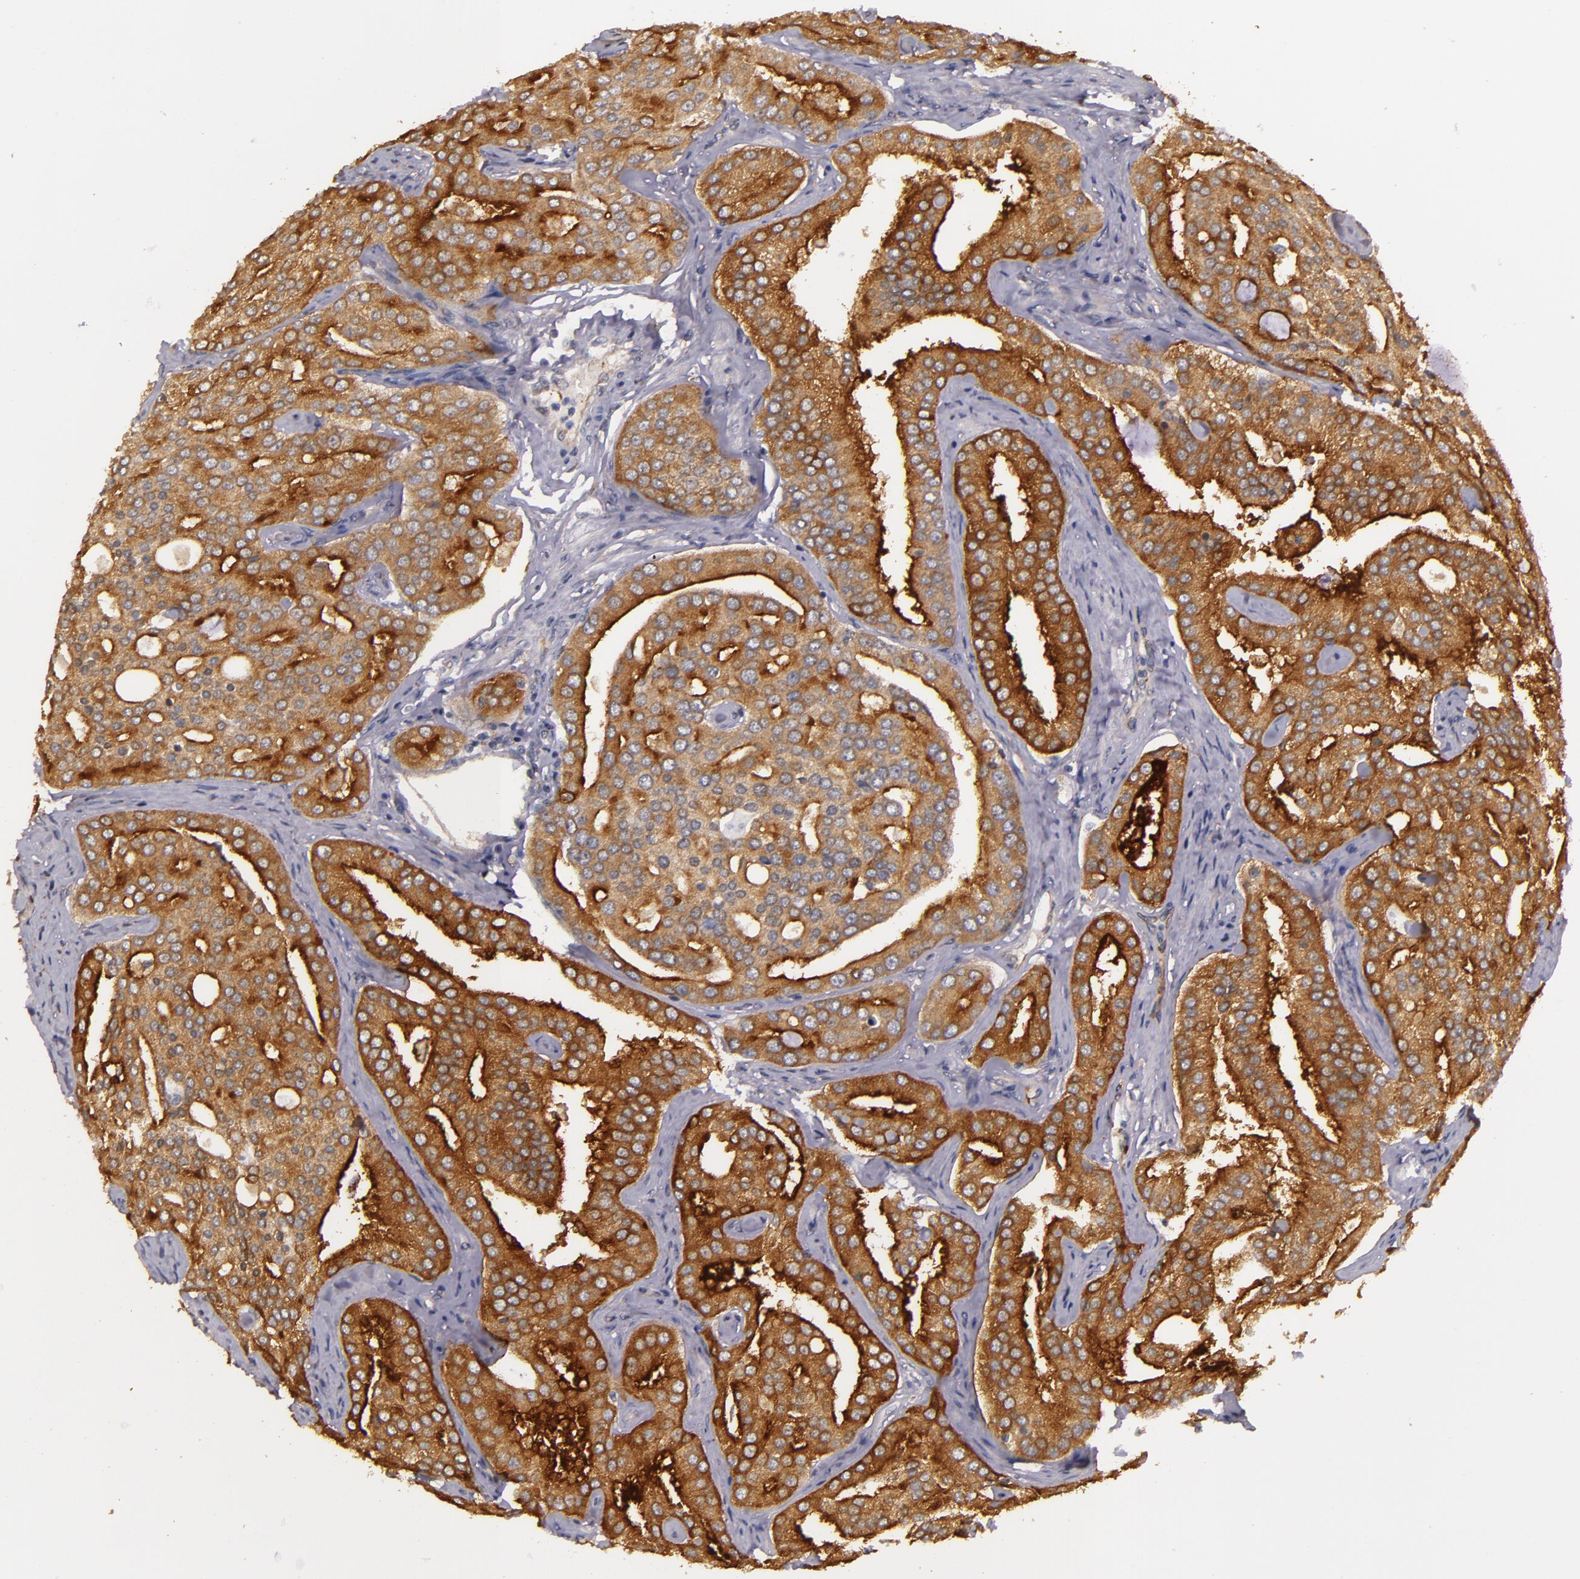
{"staining": {"intensity": "strong", "quantity": ">75%", "location": "cytoplasmic/membranous"}, "tissue": "prostate cancer", "cell_type": "Tumor cells", "image_type": "cancer", "snomed": [{"axis": "morphology", "description": "Adenocarcinoma, High grade"}, {"axis": "topography", "description": "Prostate"}], "caption": "Prostate high-grade adenocarcinoma tissue demonstrates strong cytoplasmic/membranous expression in about >75% of tumor cells, visualized by immunohistochemistry.", "gene": "SYTL4", "patient": {"sex": "male", "age": 64}}